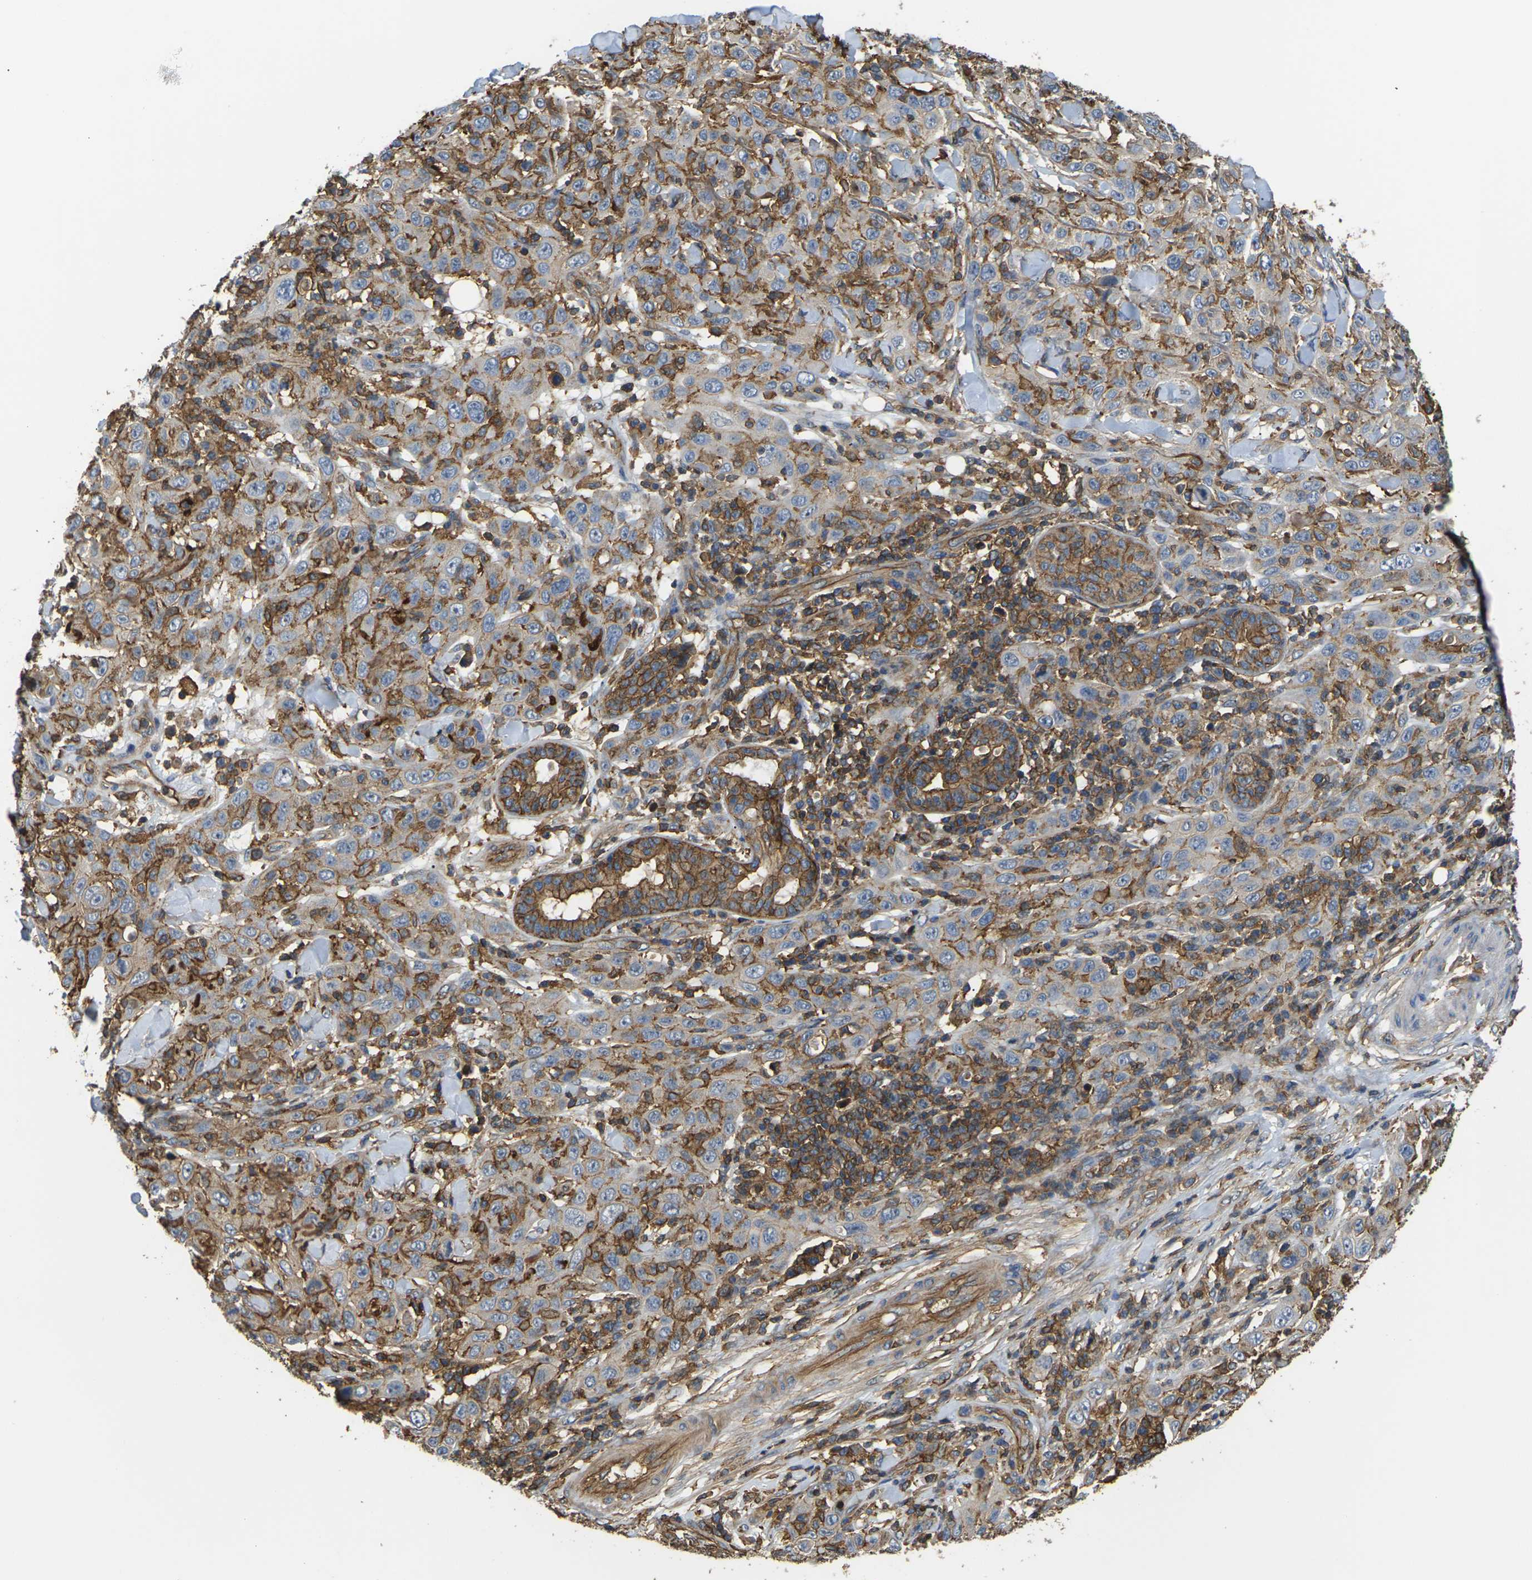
{"staining": {"intensity": "moderate", "quantity": "25%-75%", "location": "cytoplasmic/membranous"}, "tissue": "skin cancer", "cell_type": "Tumor cells", "image_type": "cancer", "snomed": [{"axis": "morphology", "description": "Squamous cell carcinoma, NOS"}, {"axis": "topography", "description": "Skin"}], "caption": "Moderate cytoplasmic/membranous expression for a protein is appreciated in approximately 25%-75% of tumor cells of skin squamous cell carcinoma using immunohistochemistry (IHC).", "gene": "IQGAP1", "patient": {"sex": "female", "age": 88}}